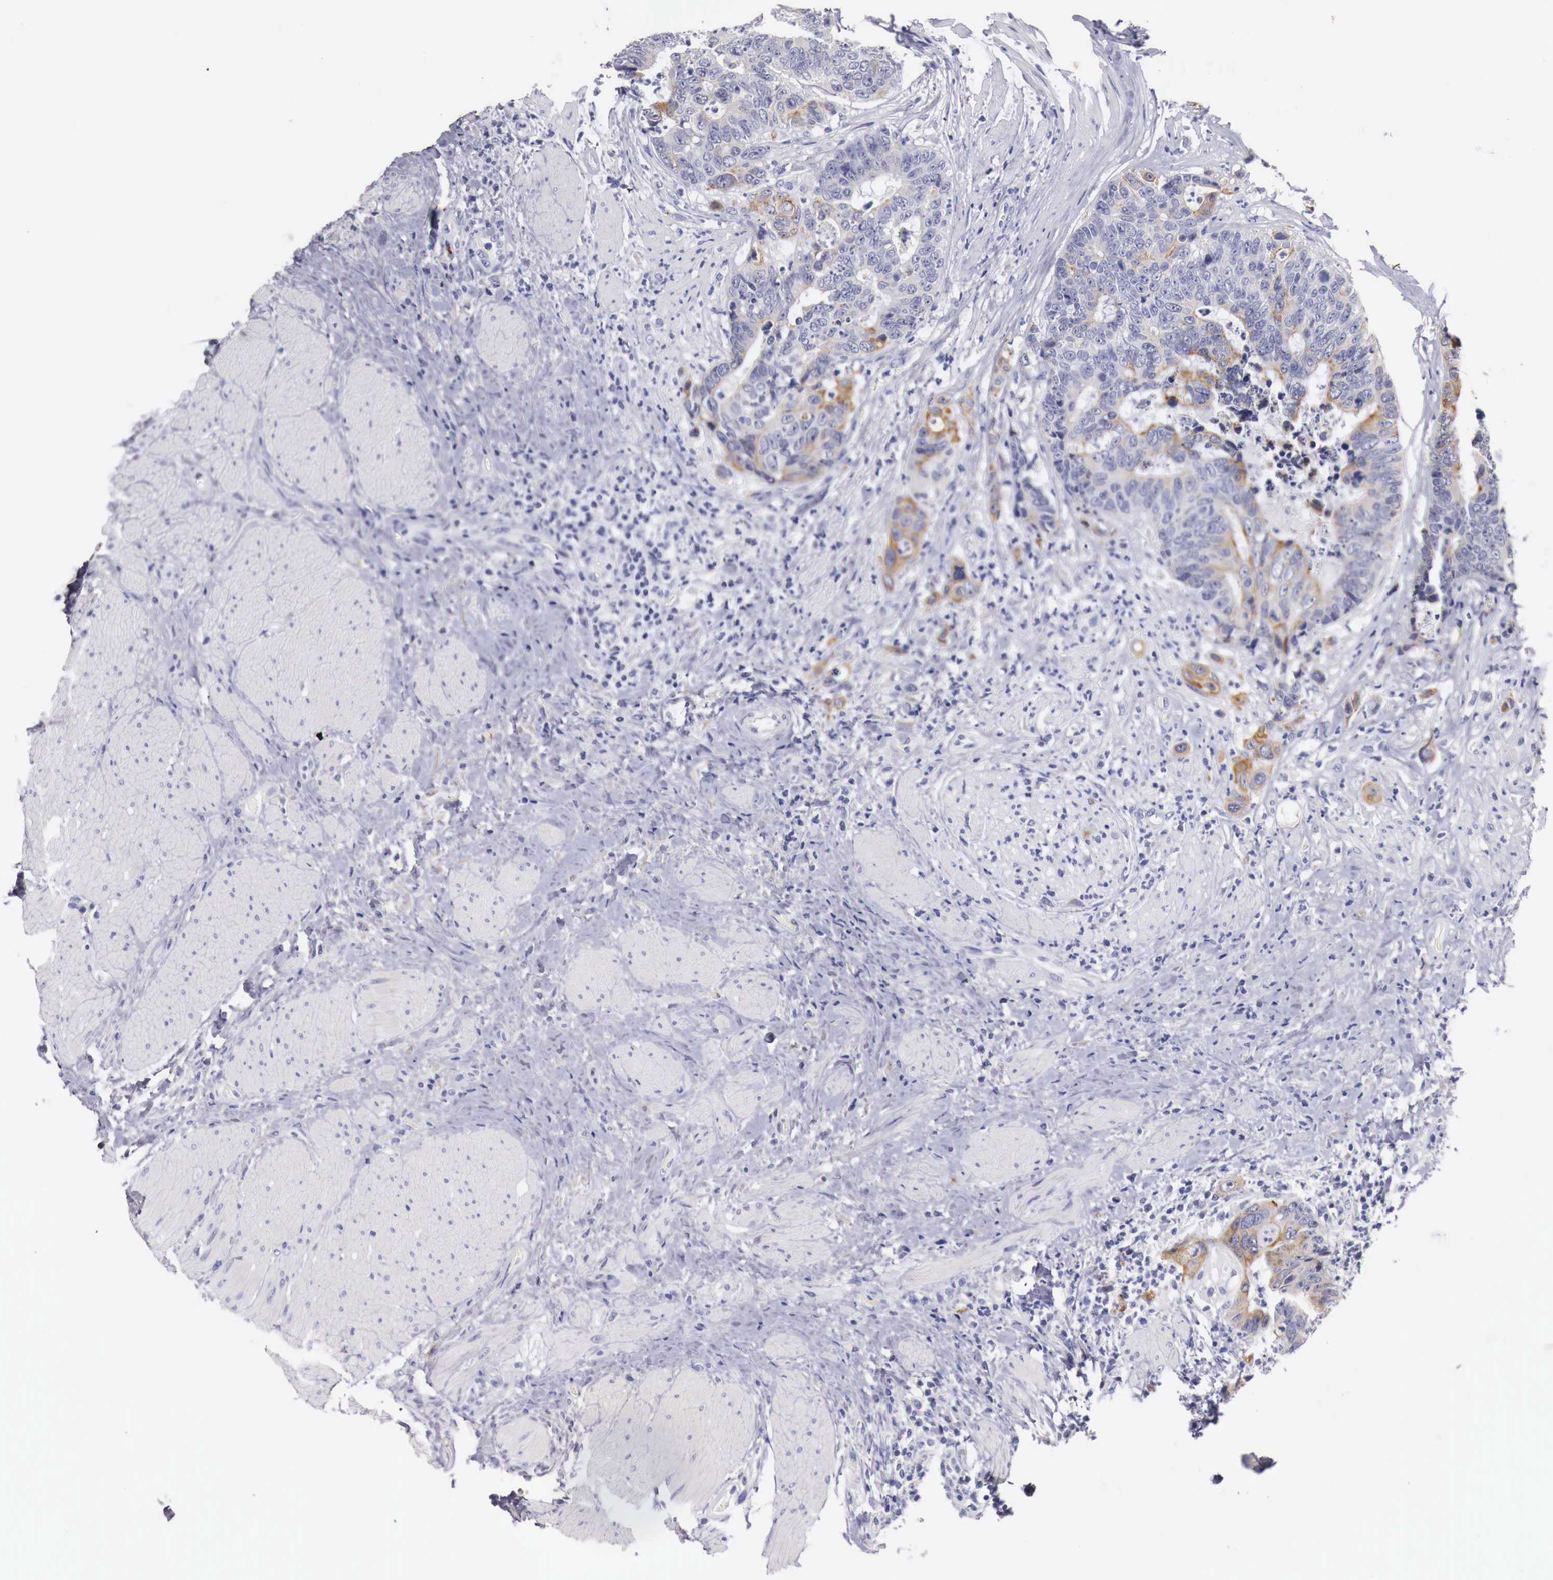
{"staining": {"intensity": "weak", "quantity": "<25%", "location": "cytoplasmic/membranous"}, "tissue": "colorectal cancer", "cell_type": "Tumor cells", "image_type": "cancer", "snomed": [{"axis": "morphology", "description": "Adenocarcinoma, NOS"}, {"axis": "topography", "description": "Rectum"}], "caption": "This is an IHC image of colorectal cancer (adenocarcinoma). There is no staining in tumor cells.", "gene": "NREP", "patient": {"sex": "female", "age": 65}}